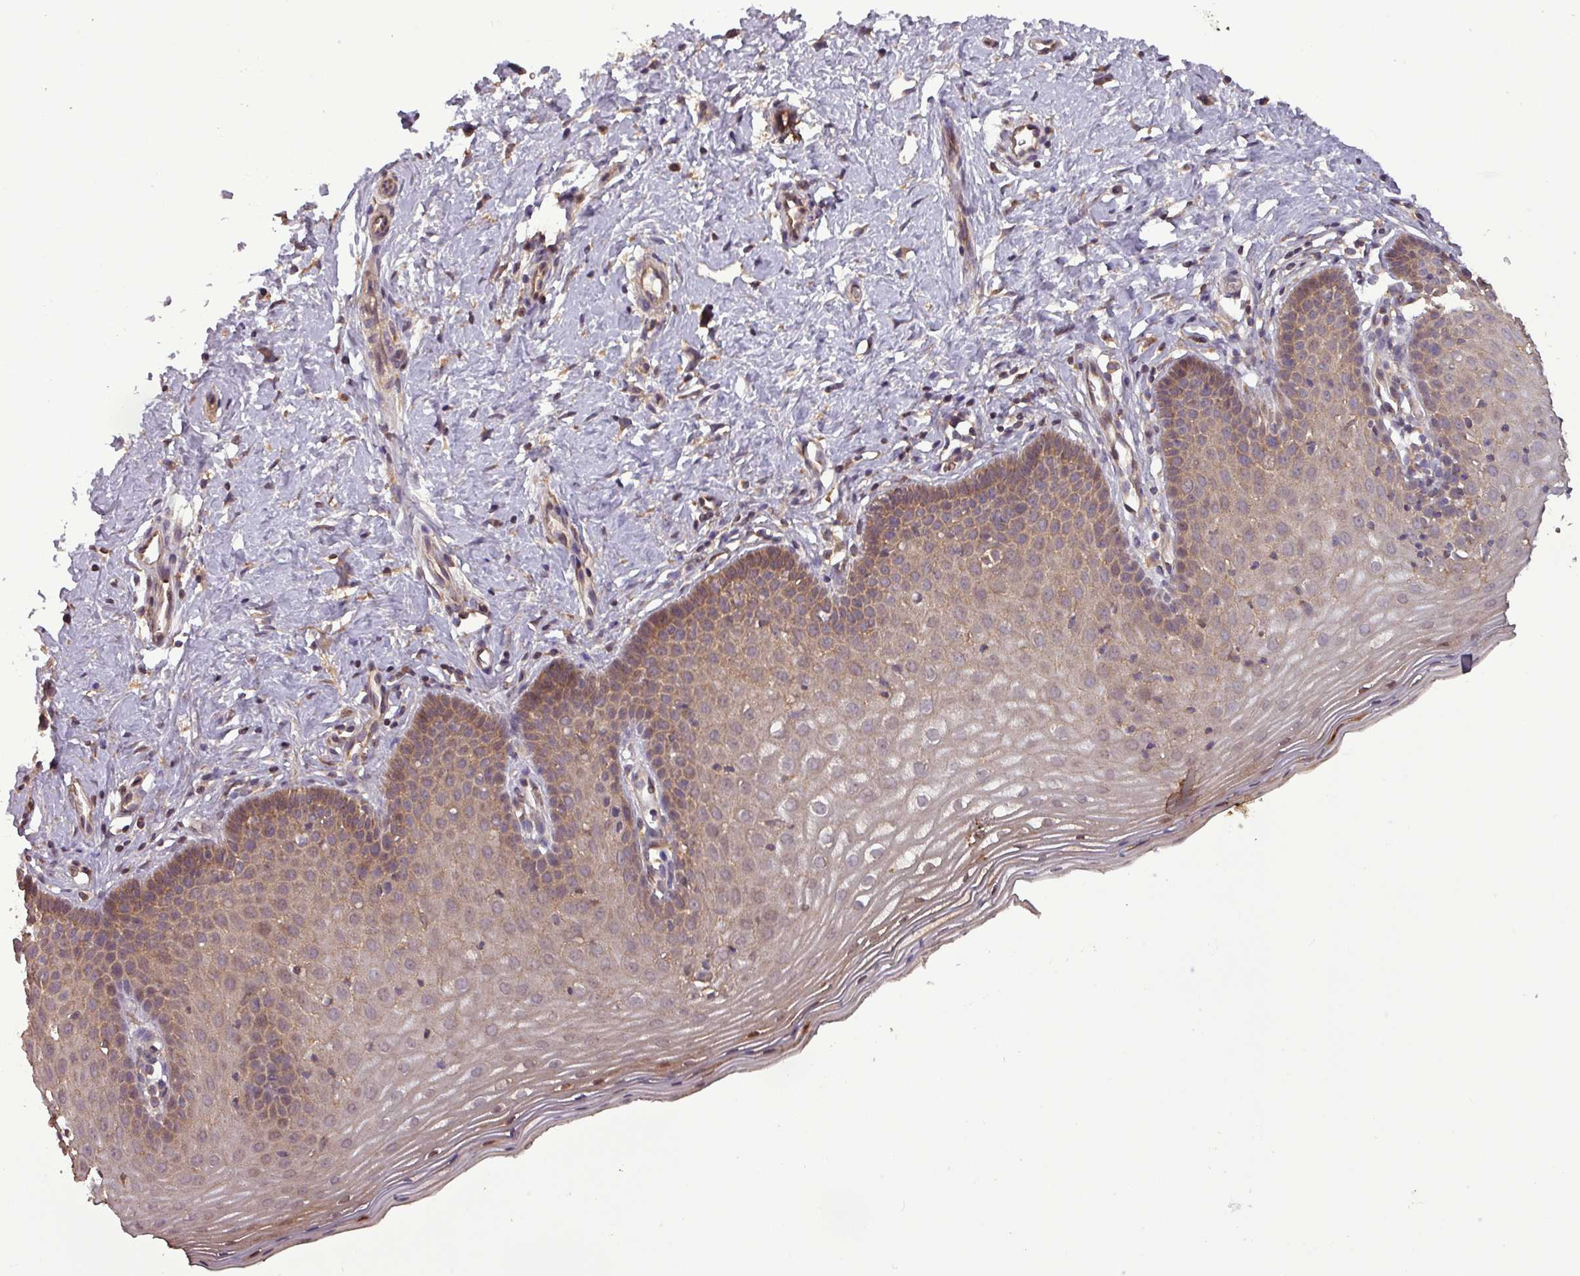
{"staining": {"intensity": "weak", "quantity": ">75%", "location": "cytoplasmic/membranous"}, "tissue": "cervix", "cell_type": "Squamous epithelial cells", "image_type": "normal", "snomed": [{"axis": "morphology", "description": "Normal tissue, NOS"}, {"axis": "topography", "description": "Cervix"}], "caption": "Immunohistochemistry (IHC) of normal human cervix shows low levels of weak cytoplasmic/membranous expression in about >75% of squamous epithelial cells. (DAB (3,3'-diaminobenzidine) IHC, brown staining for protein, blue staining for nuclei).", "gene": "NT5C3A", "patient": {"sex": "female", "age": 36}}